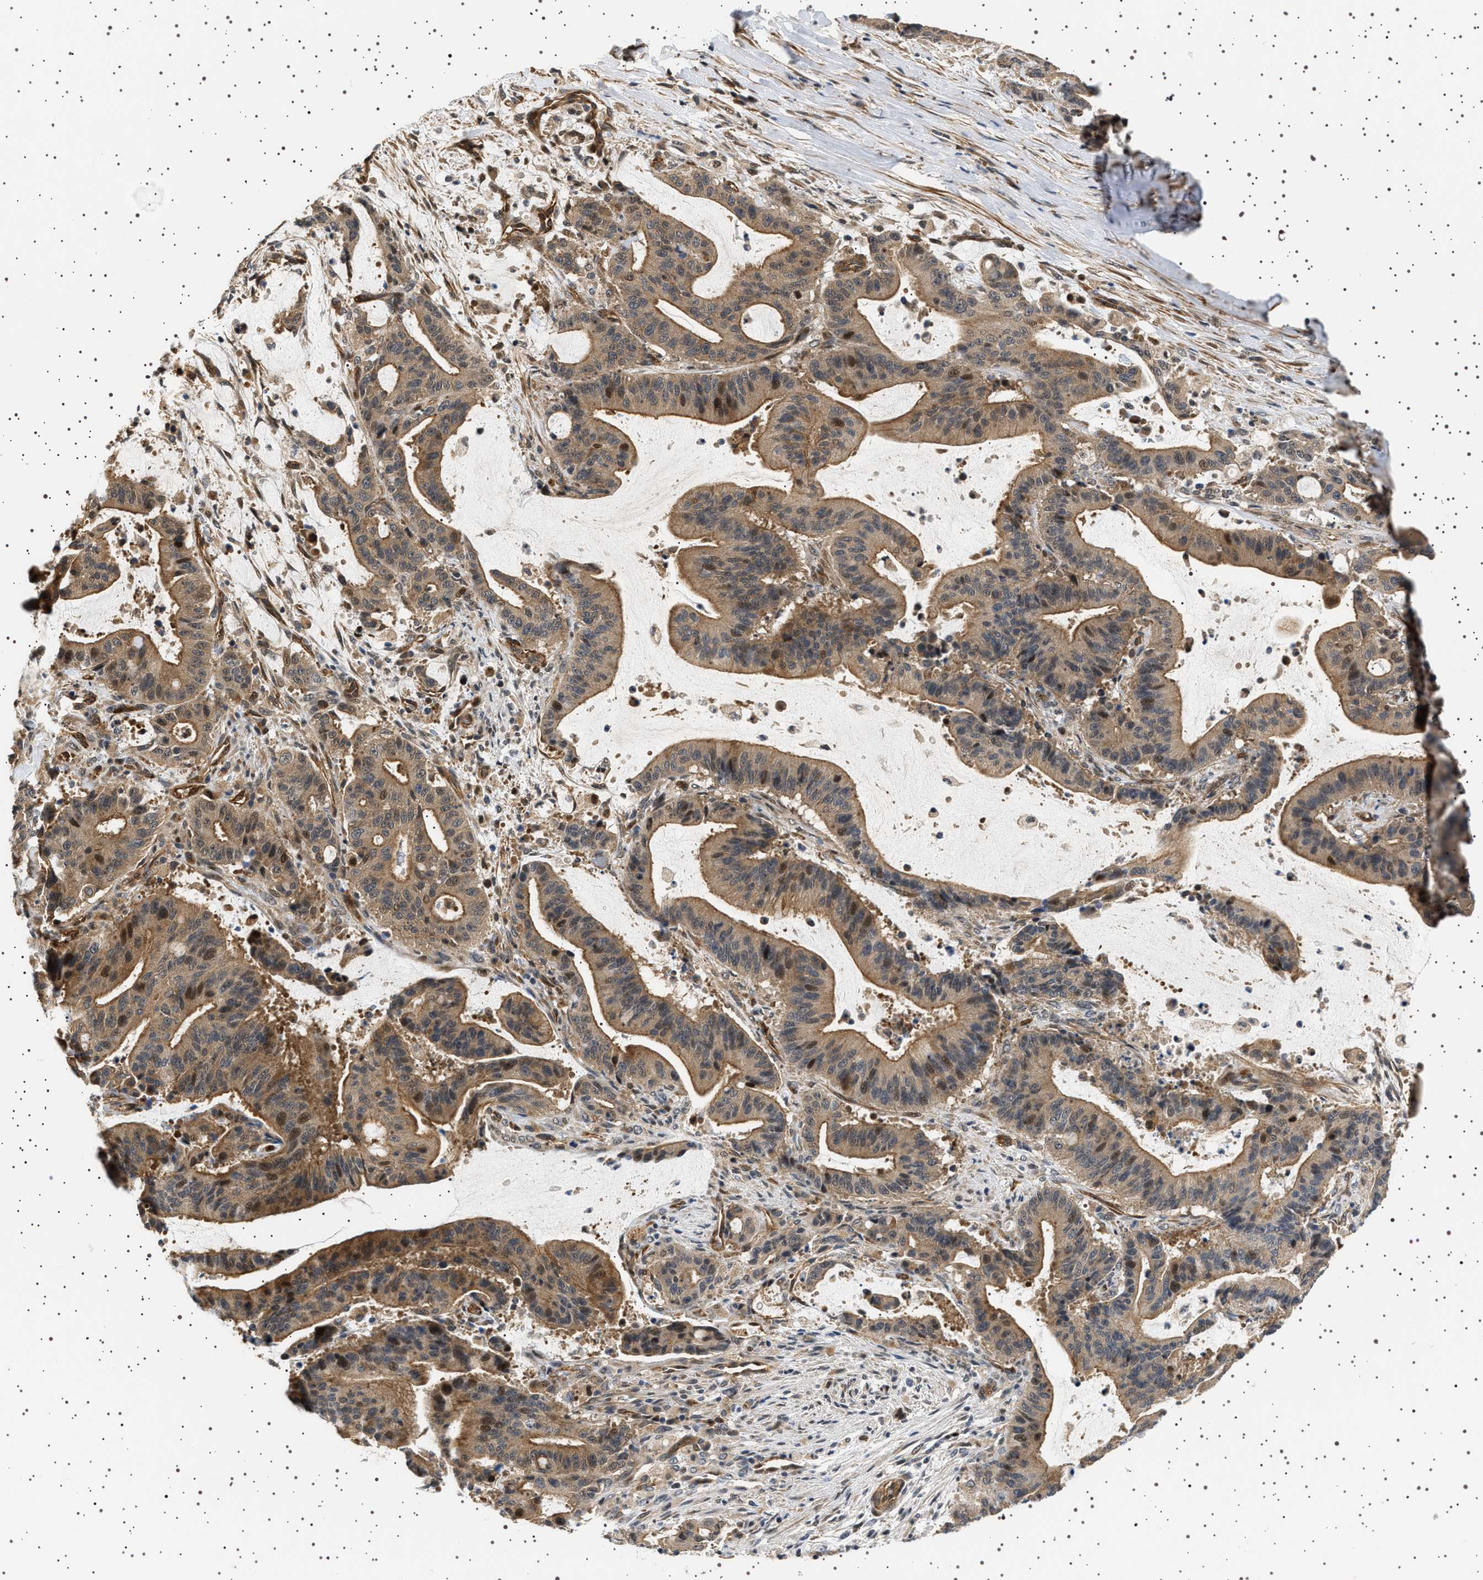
{"staining": {"intensity": "moderate", "quantity": ">75%", "location": "cytoplasmic/membranous,nuclear"}, "tissue": "liver cancer", "cell_type": "Tumor cells", "image_type": "cancer", "snomed": [{"axis": "morphology", "description": "Normal tissue, NOS"}, {"axis": "morphology", "description": "Cholangiocarcinoma"}, {"axis": "topography", "description": "Liver"}, {"axis": "topography", "description": "Peripheral nerve tissue"}], "caption": "Tumor cells display medium levels of moderate cytoplasmic/membranous and nuclear staining in about >75% of cells in human liver cholangiocarcinoma. The protein of interest is stained brown, and the nuclei are stained in blue (DAB IHC with brightfield microscopy, high magnification).", "gene": "BAG3", "patient": {"sex": "female", "age": 73}}